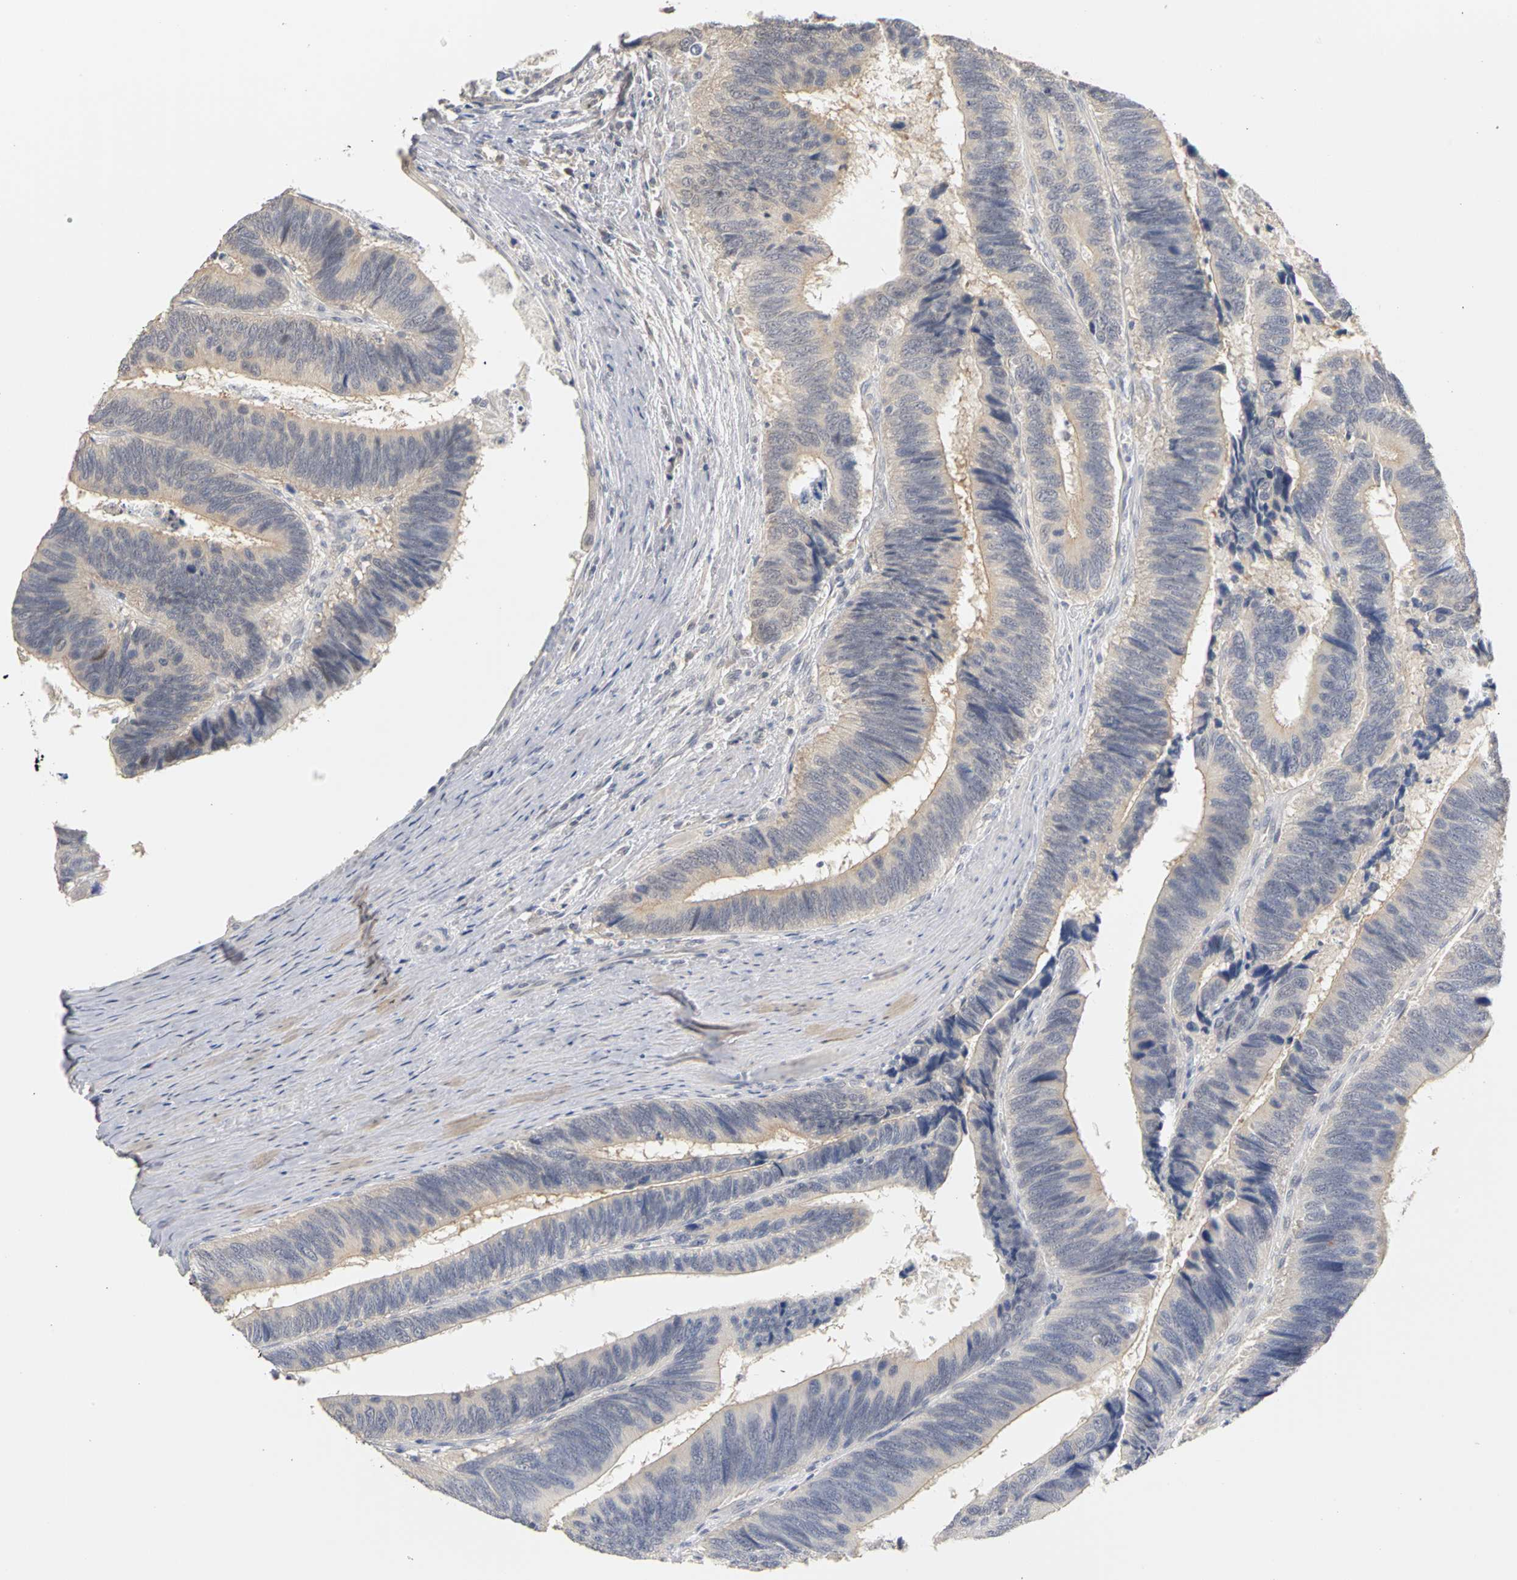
{"staining": {"intensity": "weak", "quantity": "25%-75%", "location": "cytoplasmic/membranous"}, "tissue": "colorectal cancer", "cell_type": "Tumor cells", "image_type": "cancer", "snomed": [{"axis": "morphology", "description": "Adenocarcinoma, NOS"}, {"axis": "topography", "description": "Colon"}], "caption": "DAB (3,3'-diaminobenzidine) immunohistochemical staining of adenocarcinoma (colorectal) displays weak cytoplasmic/membranous protein expression in about 25%-75% of tumor cells.", "gene": "PGR", "patient": {"sex": "male", "age": 72}}